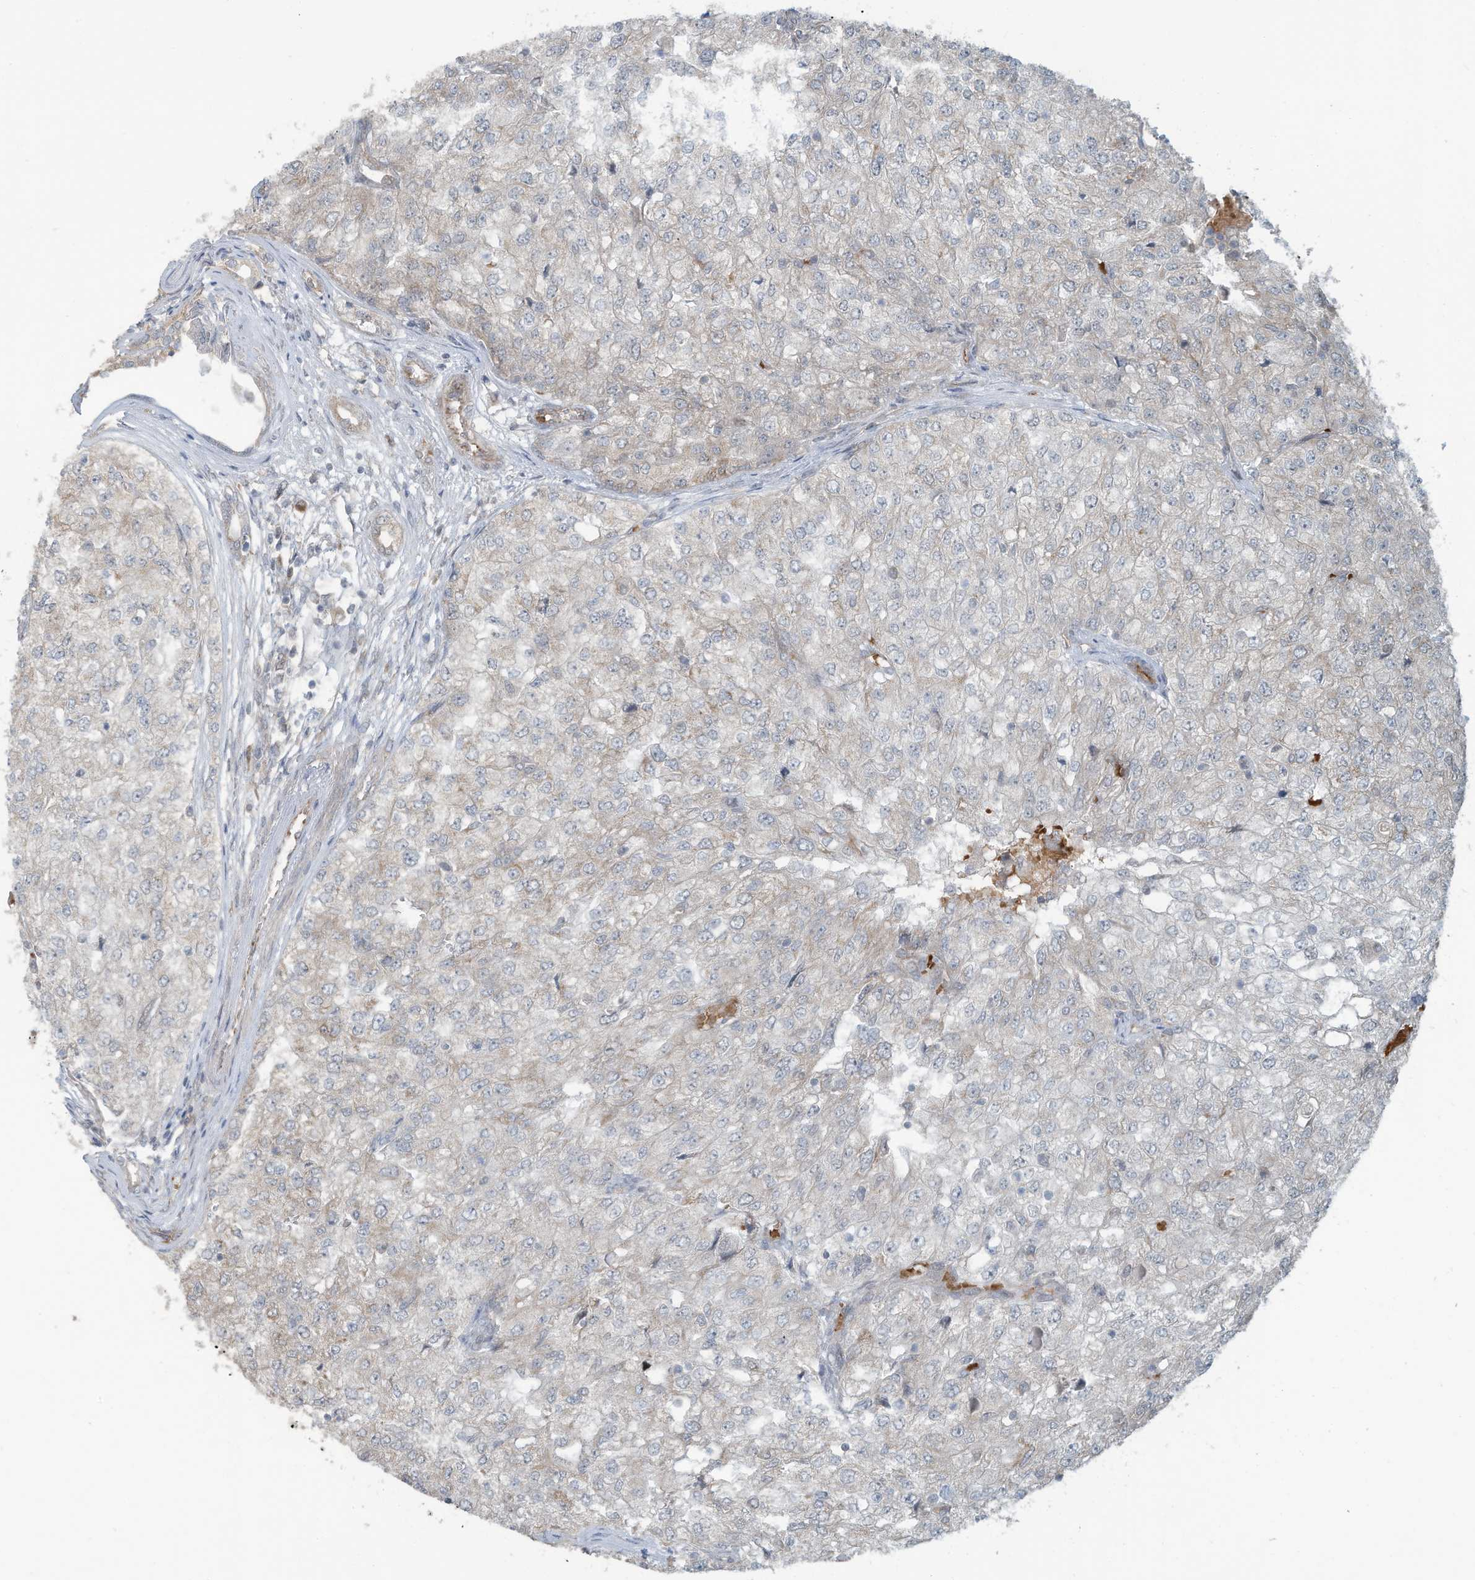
{"staining": {"intensity": "negative", "quantity": "none", "location": "none"}, "tissue": "renal cancer", "cell_type": "Tumor cells", "image_type": "cancer", "snomed": [{"axis": "morphology", "description": "Adenocarcinoma, NOS"}, {"axis": "topography", "description": "Kidney"}], "caption": "Renal adenocarcinoma stained for a protein using immunohistochemistry (IHC) reveals no staining tumor cells.", "gene": "ERI2", "patient": {"sex": "female", "age": 54}}